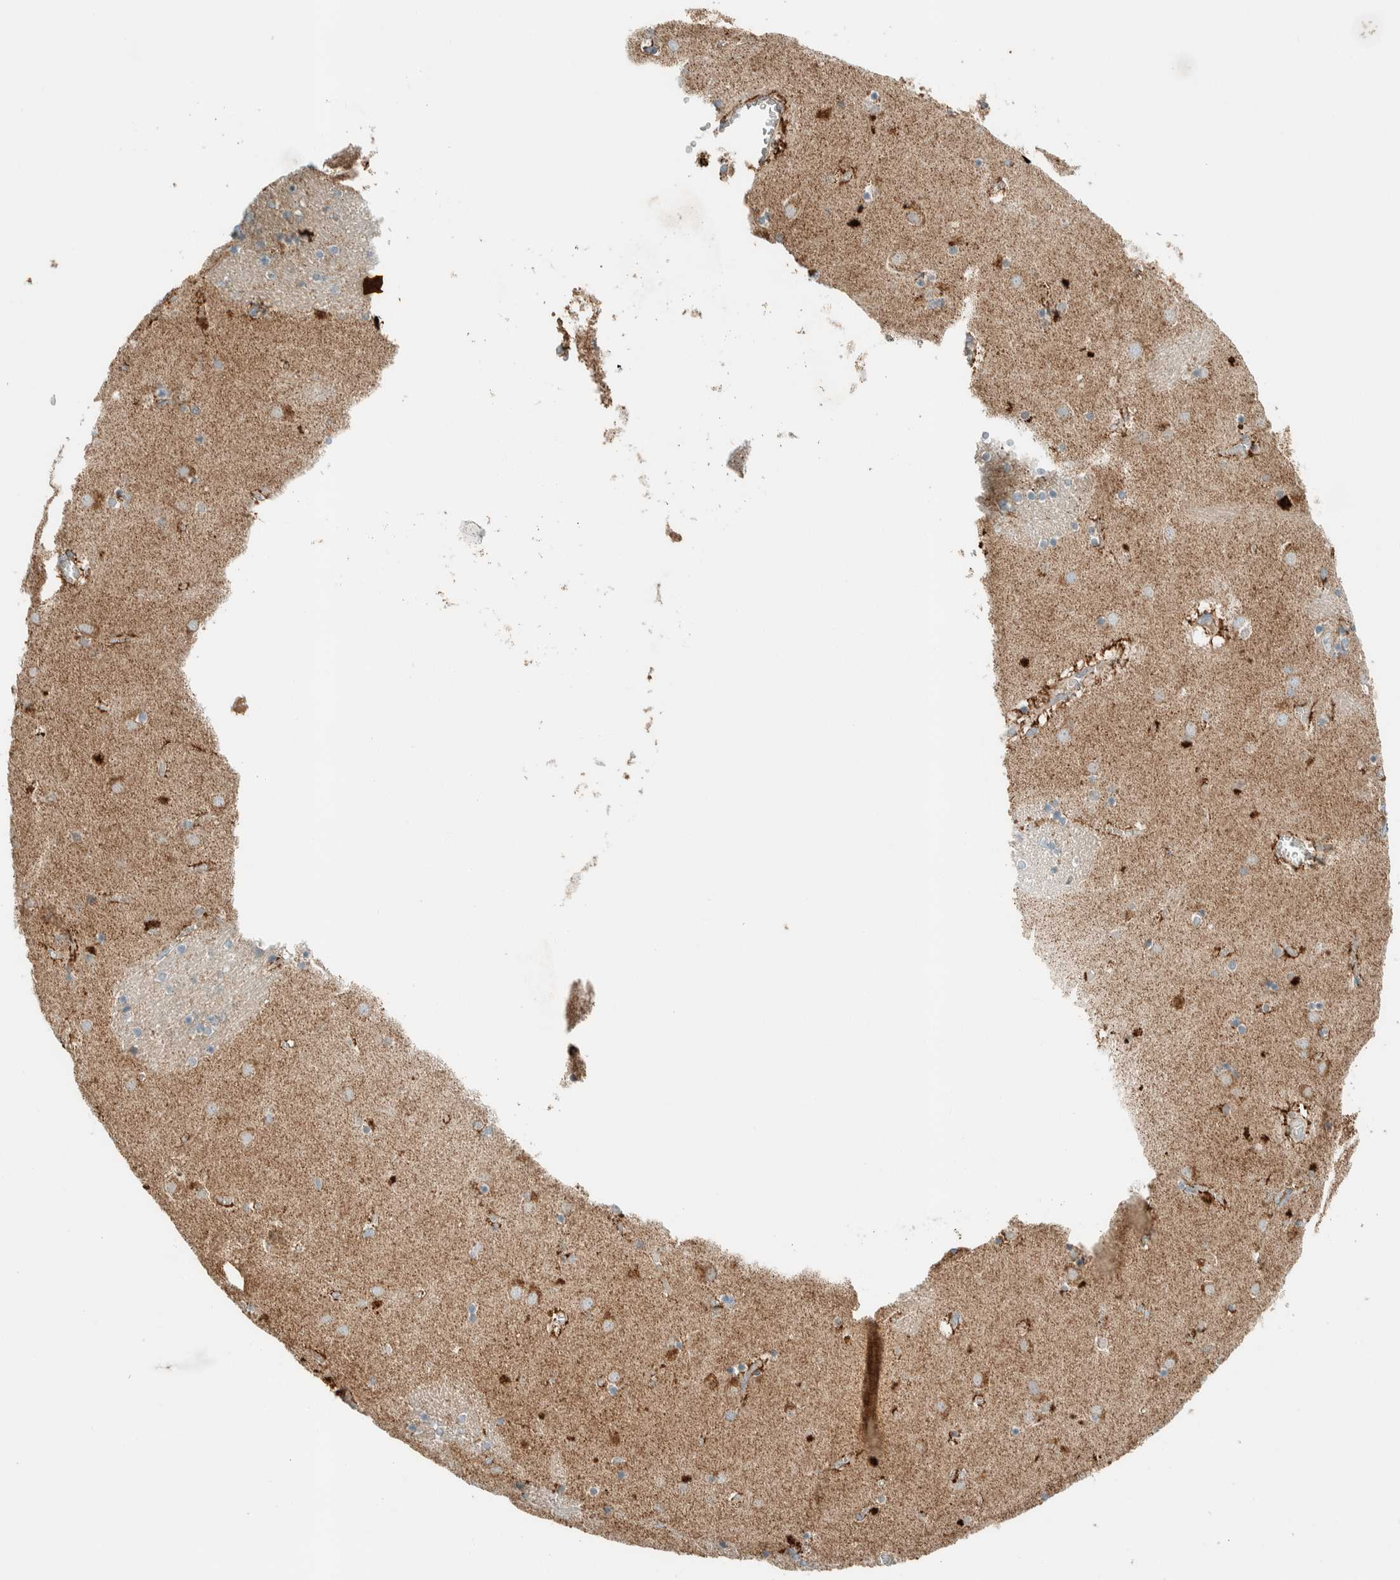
{"staining": {"intensity": "moderate", "quantity": "<25%", "location": "cytoplasmic/membranous"}, "tissue": "caudate", "cell_type": "Glial cells", "image_type": "normal", "snomed": [{"axis": "morphology", "description": "Normal tissue, NOS"}, {"axis": "topography", "description": "Lateral ventricle wall"}], "caption": "Immunohistochemical staining of normal caudate reveals moderate cytoplasmic/membranous protein positivity in about <25% of glial cells.", "gene": "SPAG5", "patient": {"sex": "male", "age": 45}}